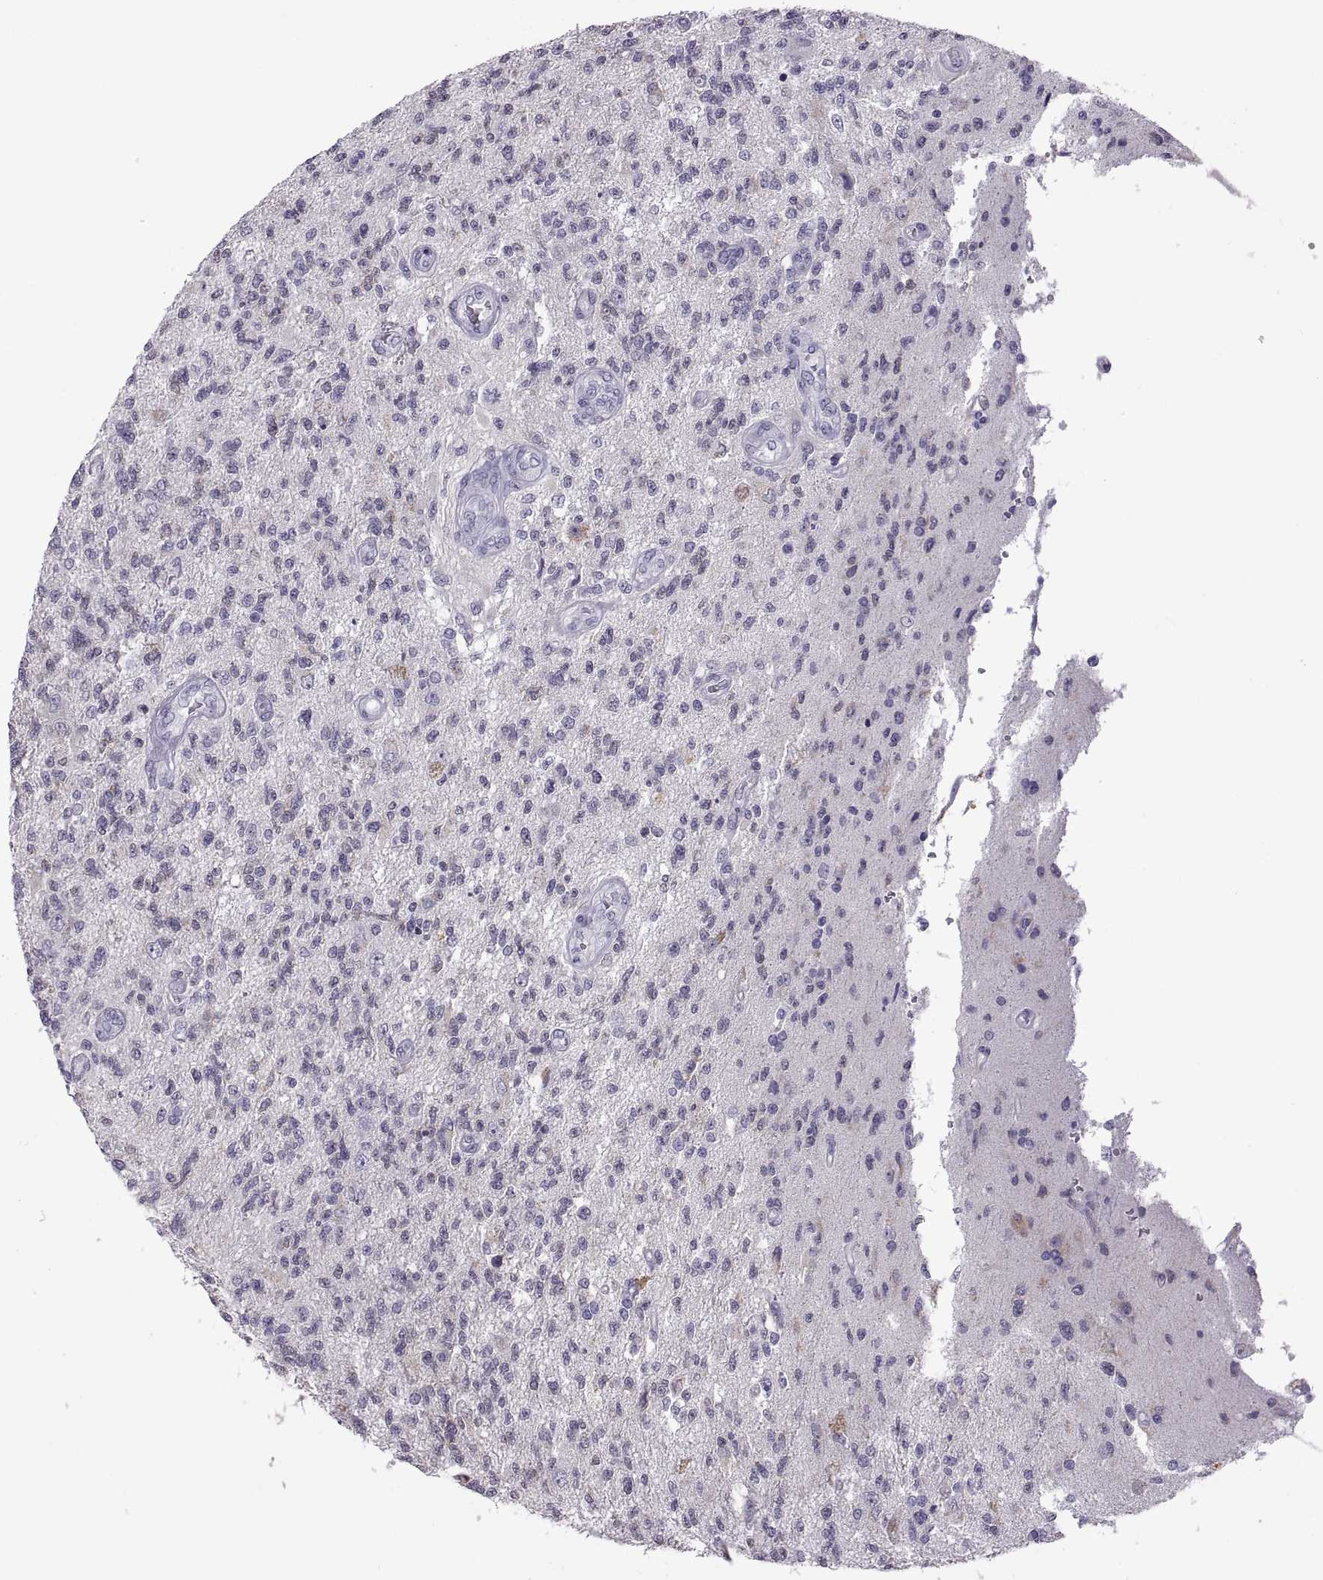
{"staining": {"intensity": "negative", "quantity": "none", "location": "none"}, "tissue": "glioma", "cell_type": "Tumor cells", "image_type": "cancer", "snomed": [{"axis": "morphology", "description": "Glioma, malignant, High grade"}, {"axis": "topography", "description": "Brain"}], "caption": "Immunohistochemistry (IHC) photomicrograph of malignant glioma (high-grade) stained for a protein (brown), which exhibits no positivity in tumor cells.", "gene": "RDM1", "patient": {"sex": "male", "age": 56}}